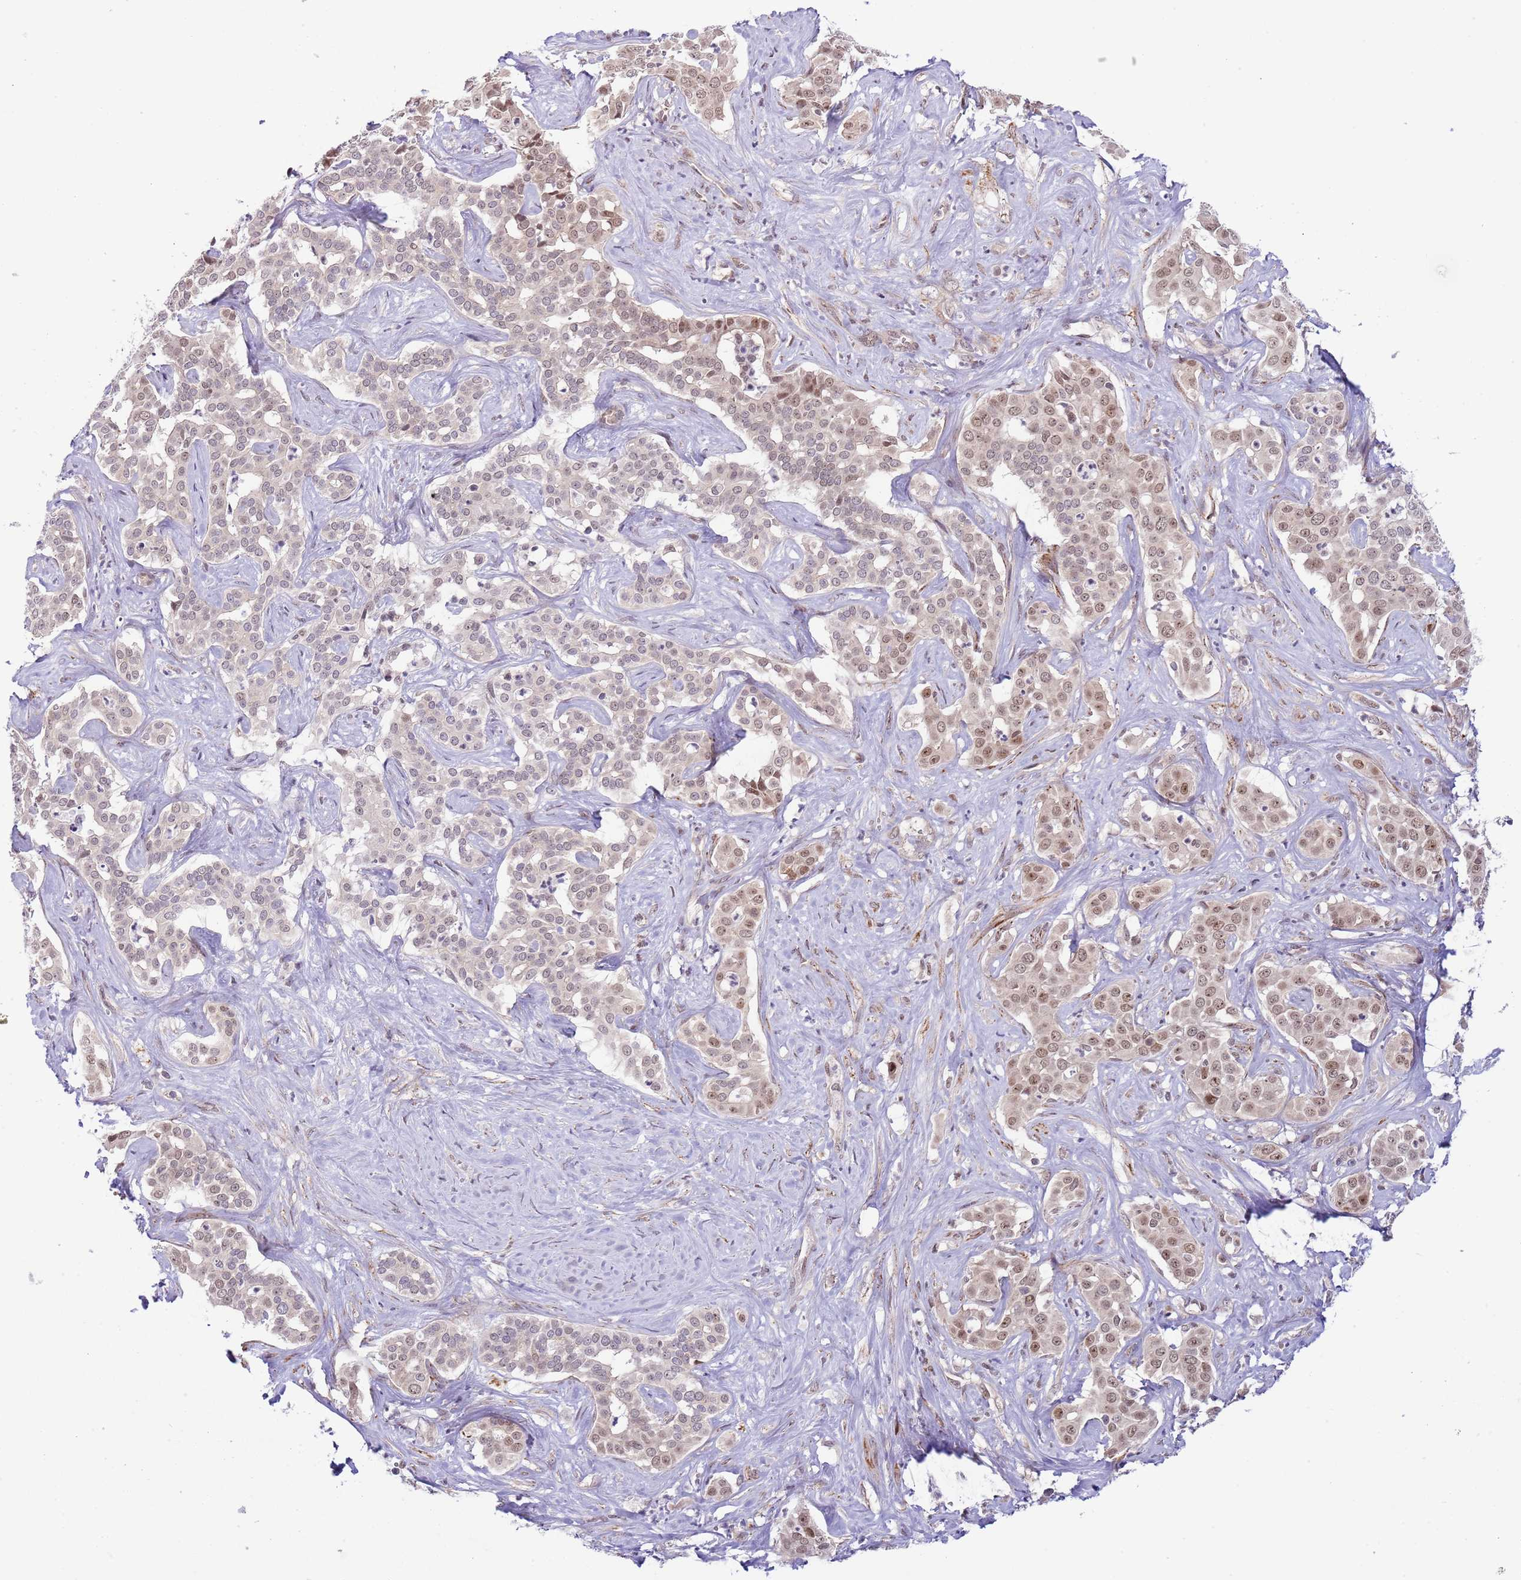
{"staining": {"intensity": "moderate", "quantity": ">75%", "location": "cytoplasmic/membranous,nuclear"}, "tissue": "liver cancer", "cell_type": "Tumor cells", "image_type": "cancer", "snomed": [{"axis": "morphology", "description": "Cholangiocarcinoma"}, {"axis": "topography", "description": "Liver"}], "caption": "Liver cancer (cholangiocarcinoma) tissue demonstrates moderate cytoplasmic/membranous and nuclear expression in about >75% of tumor cells, visualized by immunohistochemistry. (DAB (3,3'-diaminobenzidine) = brown stain, brightfield microscopy at high magnification).", "gene": "CHD1", "patient": {"sex": "male", "age": 67}}